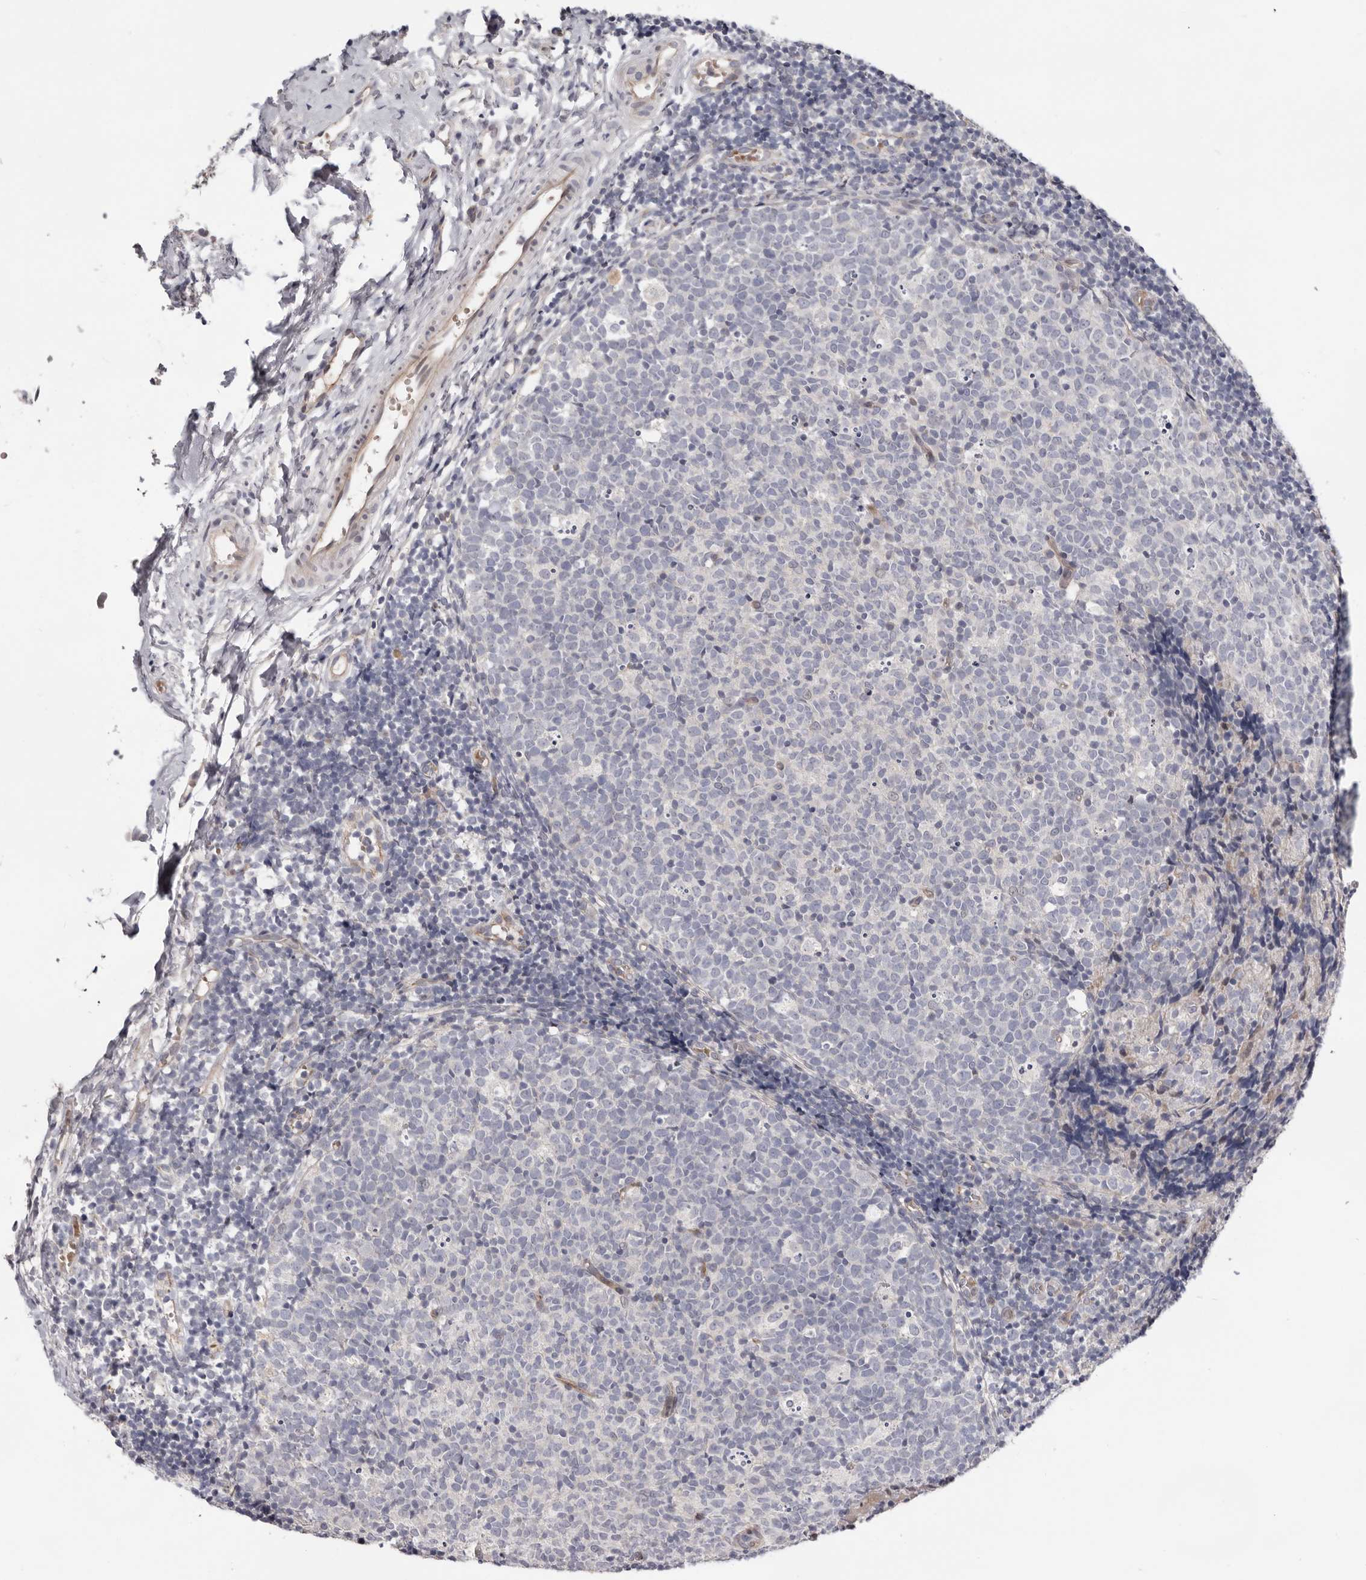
{"staining": {"intensity": "negative", "quantity": "none", "location": "none"}, "tissue": "tonsil", "cell_type": "Germinal center cells", "image_type": "normal", "snomed": [{"axis": "morphology", "description": "Normal tissue, NOS"}, {"axis": "topography", "description": "Tonsil"}], "caption": "High magnification brightfield microscopy of benign tonsil stained with DAB (brown) and counterstained with hematoxylin (blue): germinal center cells show no significant positivity.", "gene": "USH1C", "patient": {"sex": "female", "age": 19}}